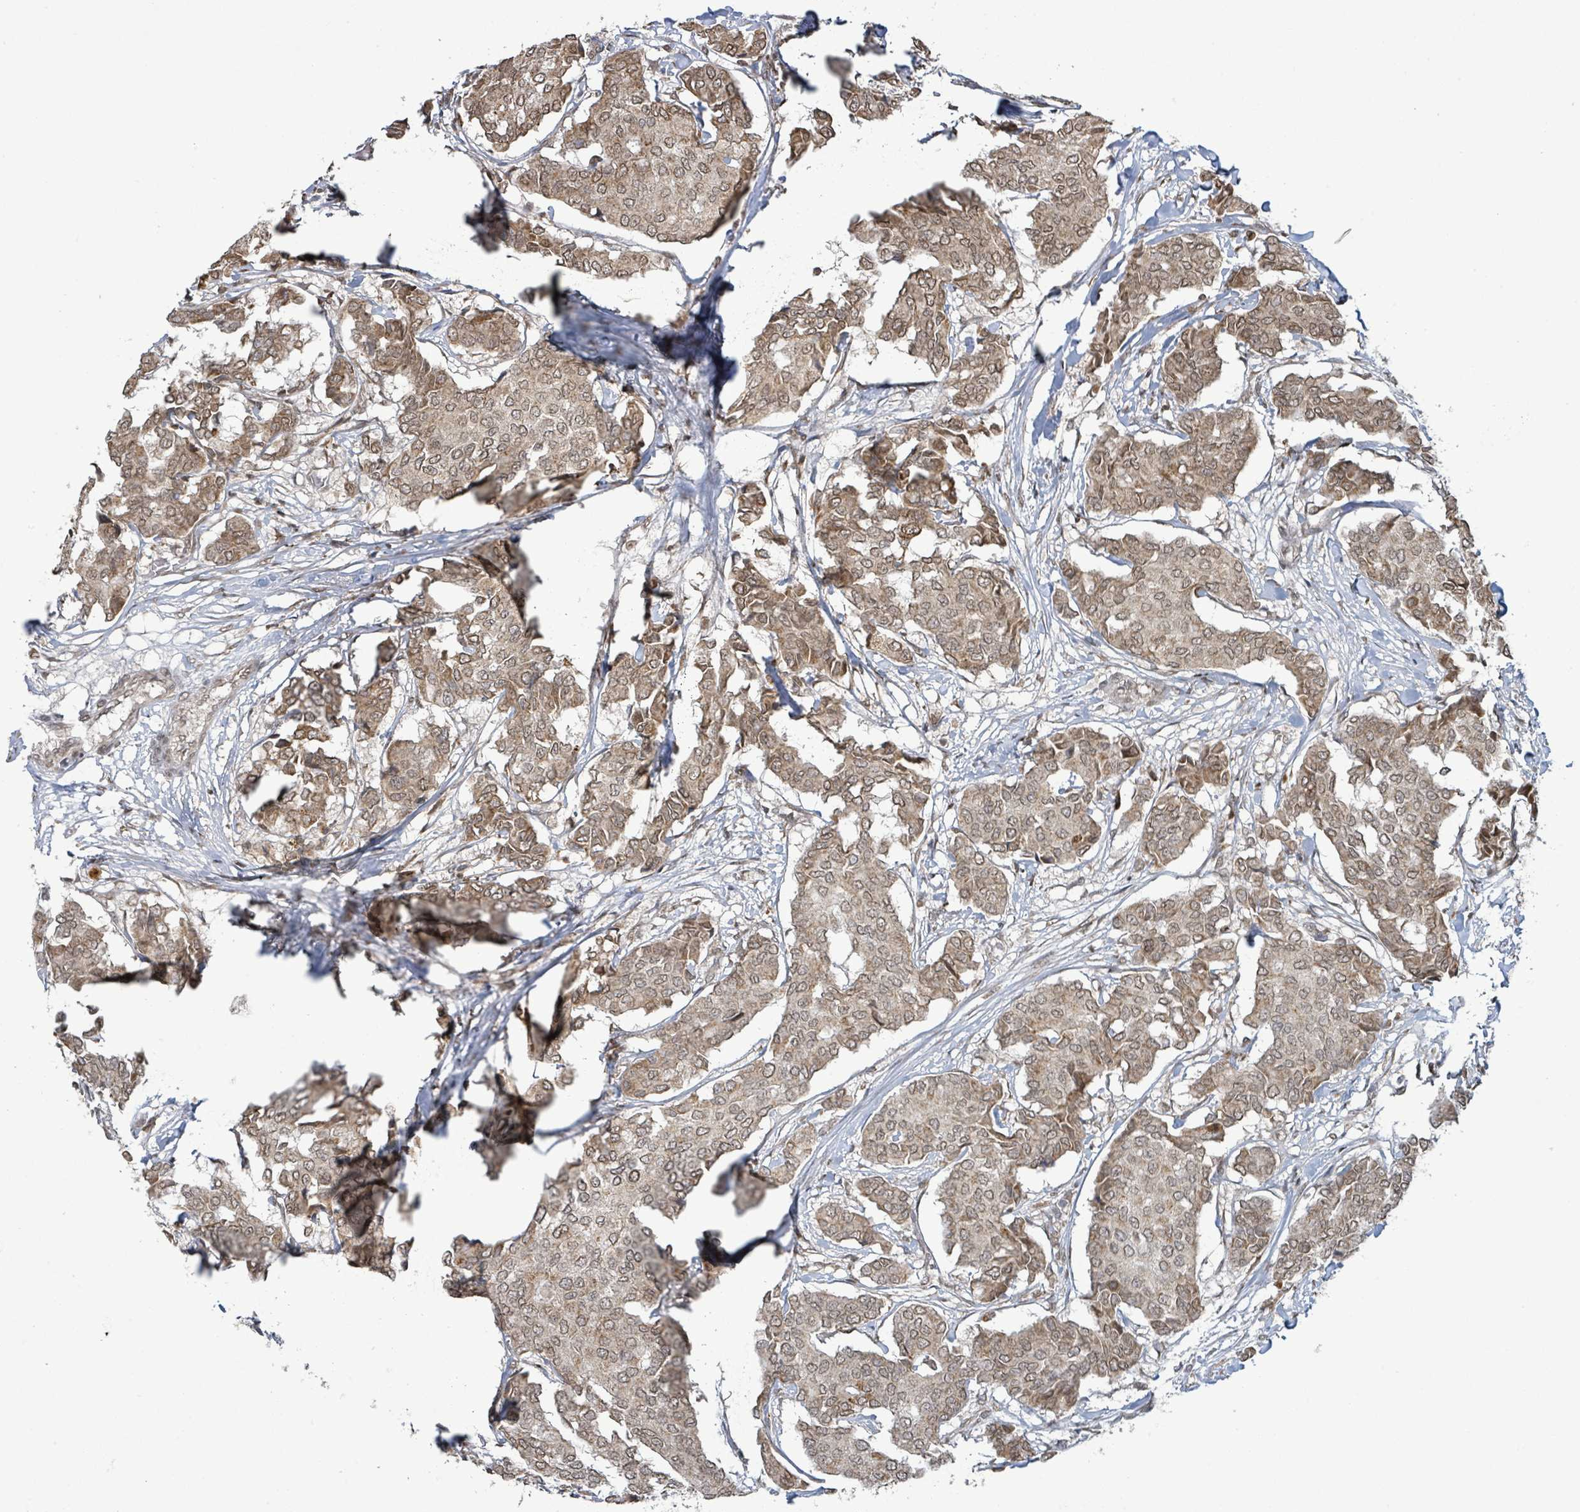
{"staining": {"intensity": "moderate", "quantity": ">75%", "location": "cytoplasmic/membranous,nuclear"}, "tissue": "breast cancer", "cell_type": "Tumor cells", "image_type": "cancer", "snomed": [{"axis": "morphology", "description": "Duct carcinoma"}, {"axis": "topography", "description": "Breast"}], "caption": "Protein analysis of breast infiltrating ductal carcinoma tissue demonstrates moderate cytoplasmic/membranous and nuclear staining in about >75% of tumor cells.", "gene": "SBF2", "patient": {"sex": "female", "age": 75}}